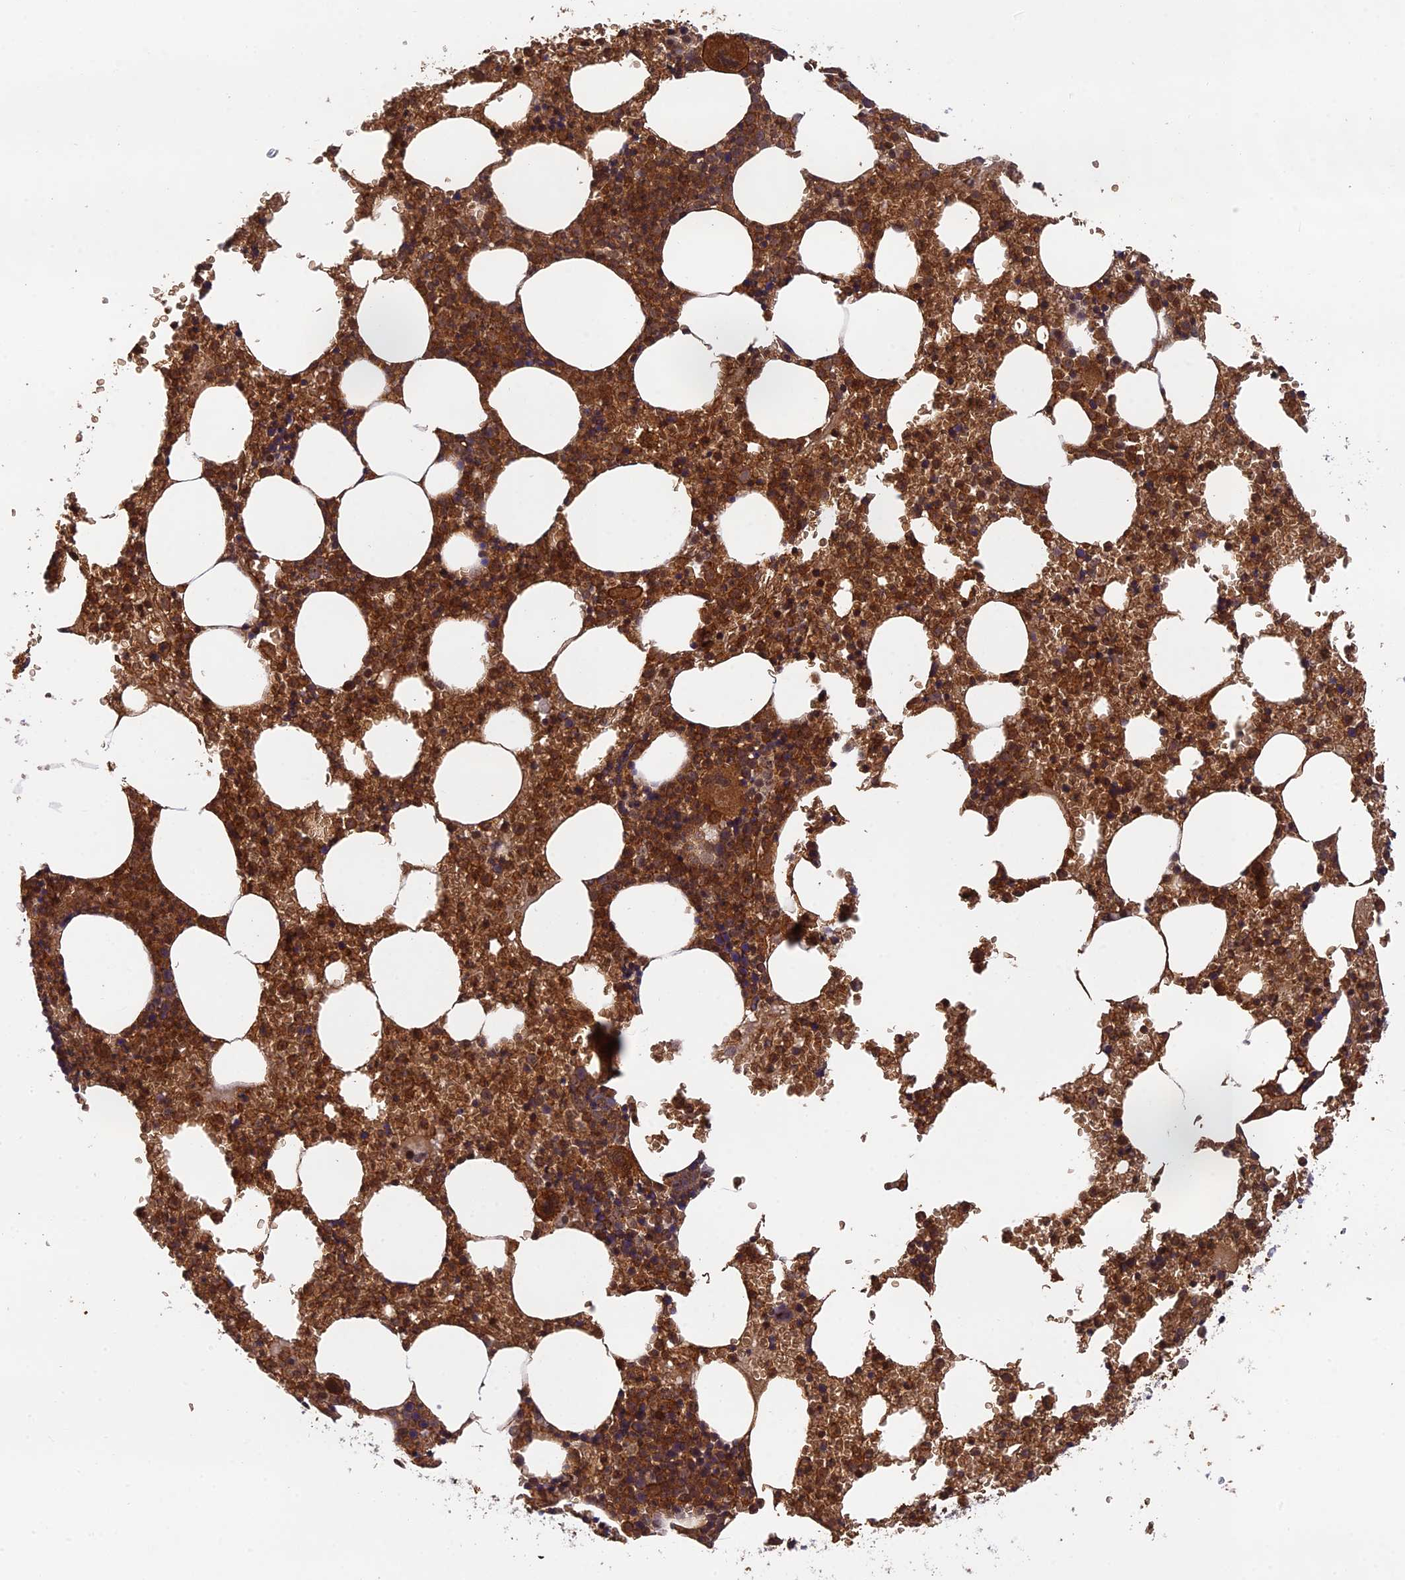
{"staining": {"intensity": "strong", "quantity": ">75%", "location": "cytoplasmic/membranous"}, "tissue": "bone marrow", "cell_type": "Hematopoietic cells", "image_type": "normal", "snomed": [{"axis": "morphology", "description": "Normal tissue, NOS"}, {"axis": "topography", "description": "Bone marrow"}], "caption": "This is a histology image of immunohistochemistry (IHC) staining of benign bone marrow, which shows strong staining in the cytoplasmic/membranous of hematopoietic cells.", "gene": "OSBPL1A", "patient": {"sex": "female", "age": 78}}